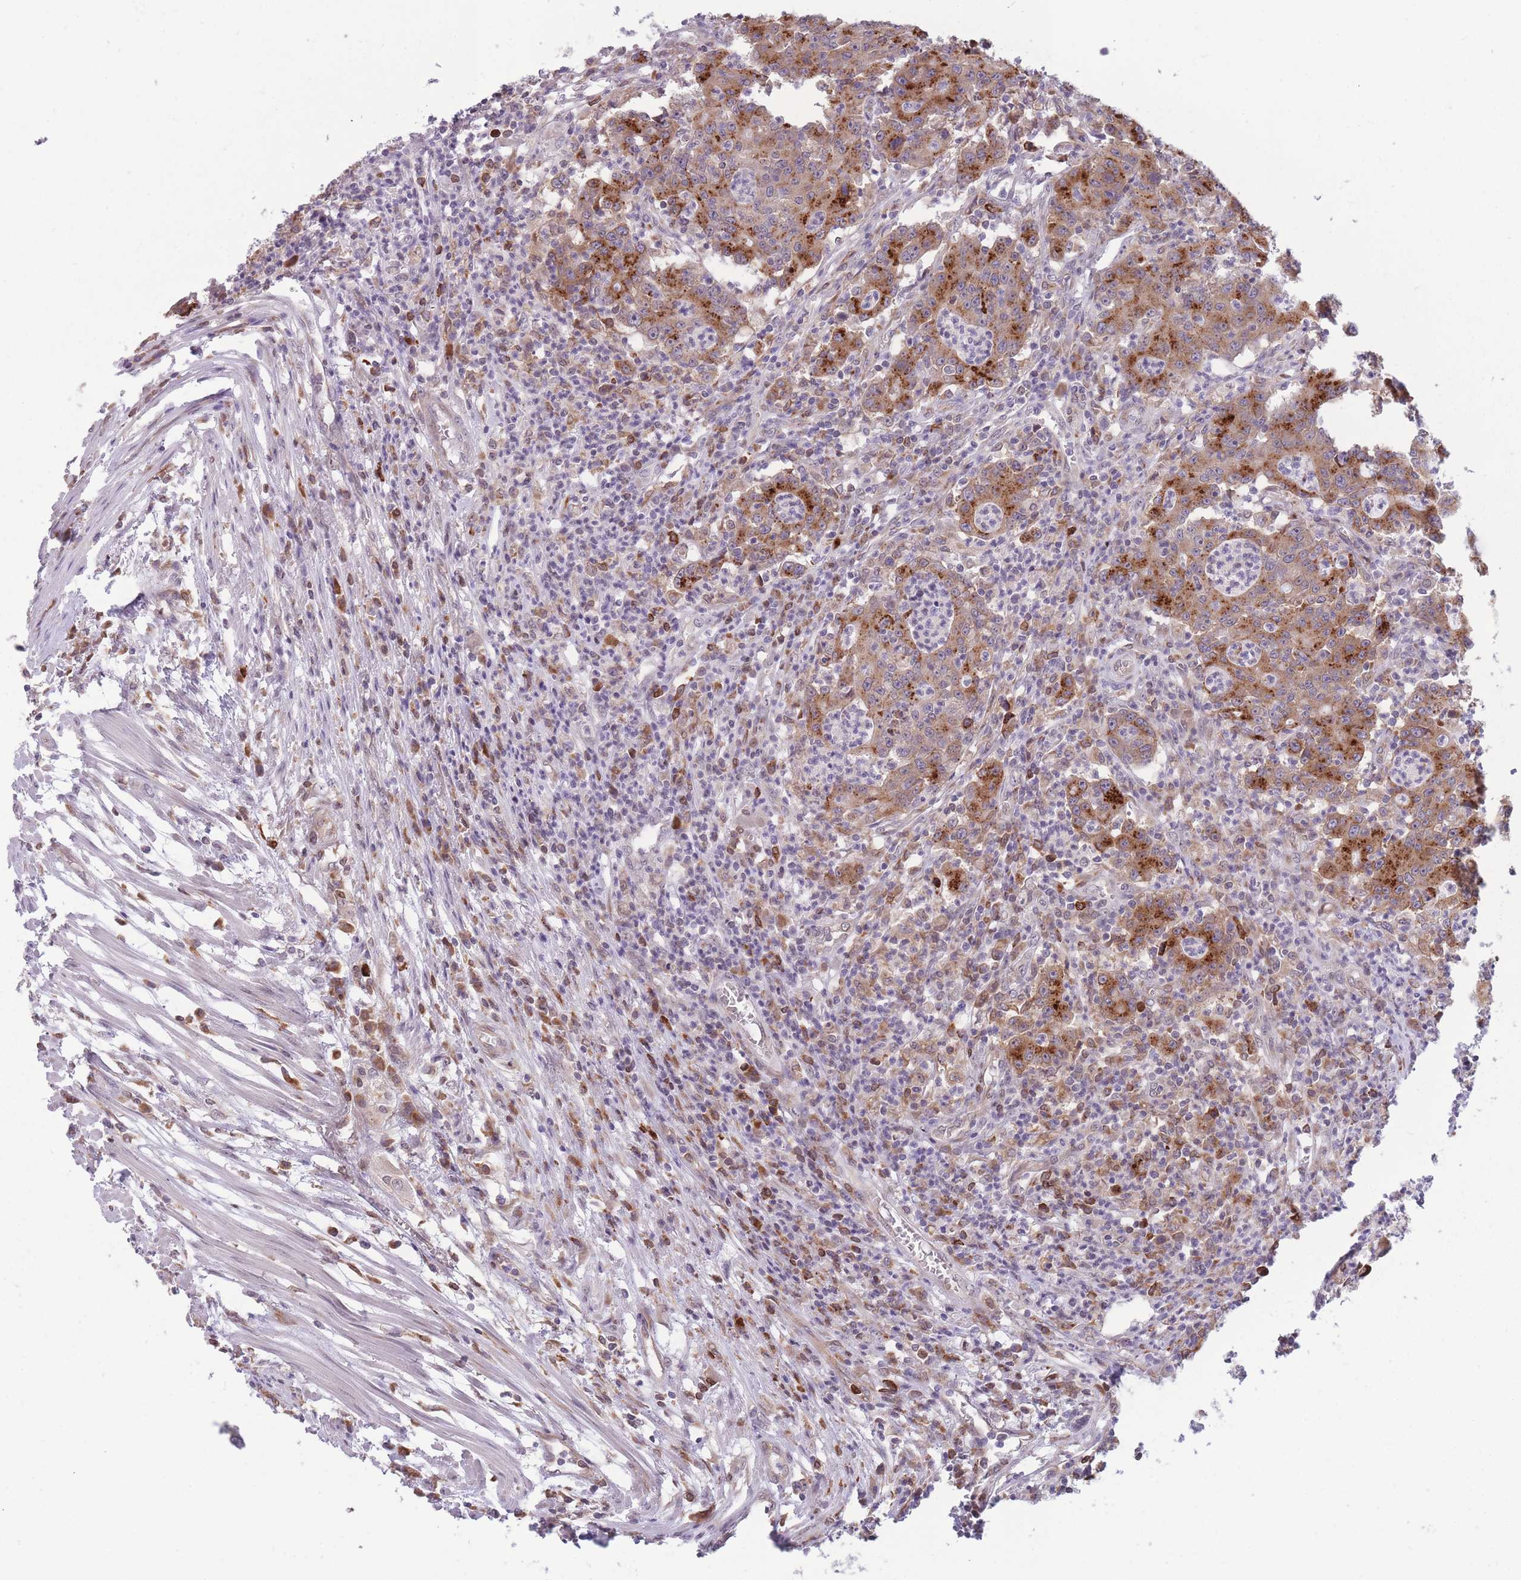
{"staining": {"intensity": "moderate", "quantity": ">75%", "location": "cytoplasmic/membranous"}, "tissue": "colorectal cancer", "cell_type": "Tumor cells", "image_type": "cancer", "snomed": [{"axis": "morphology", "description": "Adenocarcinoma, NOS"}, {"axis": "topography", "description": "Colon"}], "caption": "The immunohistochemical stain shows moderate cytoplasmic/membranous expression in tumor cells of adenocarcinoma (colorectal) tissue.", "gene": "TMEM121", "patient": {"sex": "male", "age": 83}}